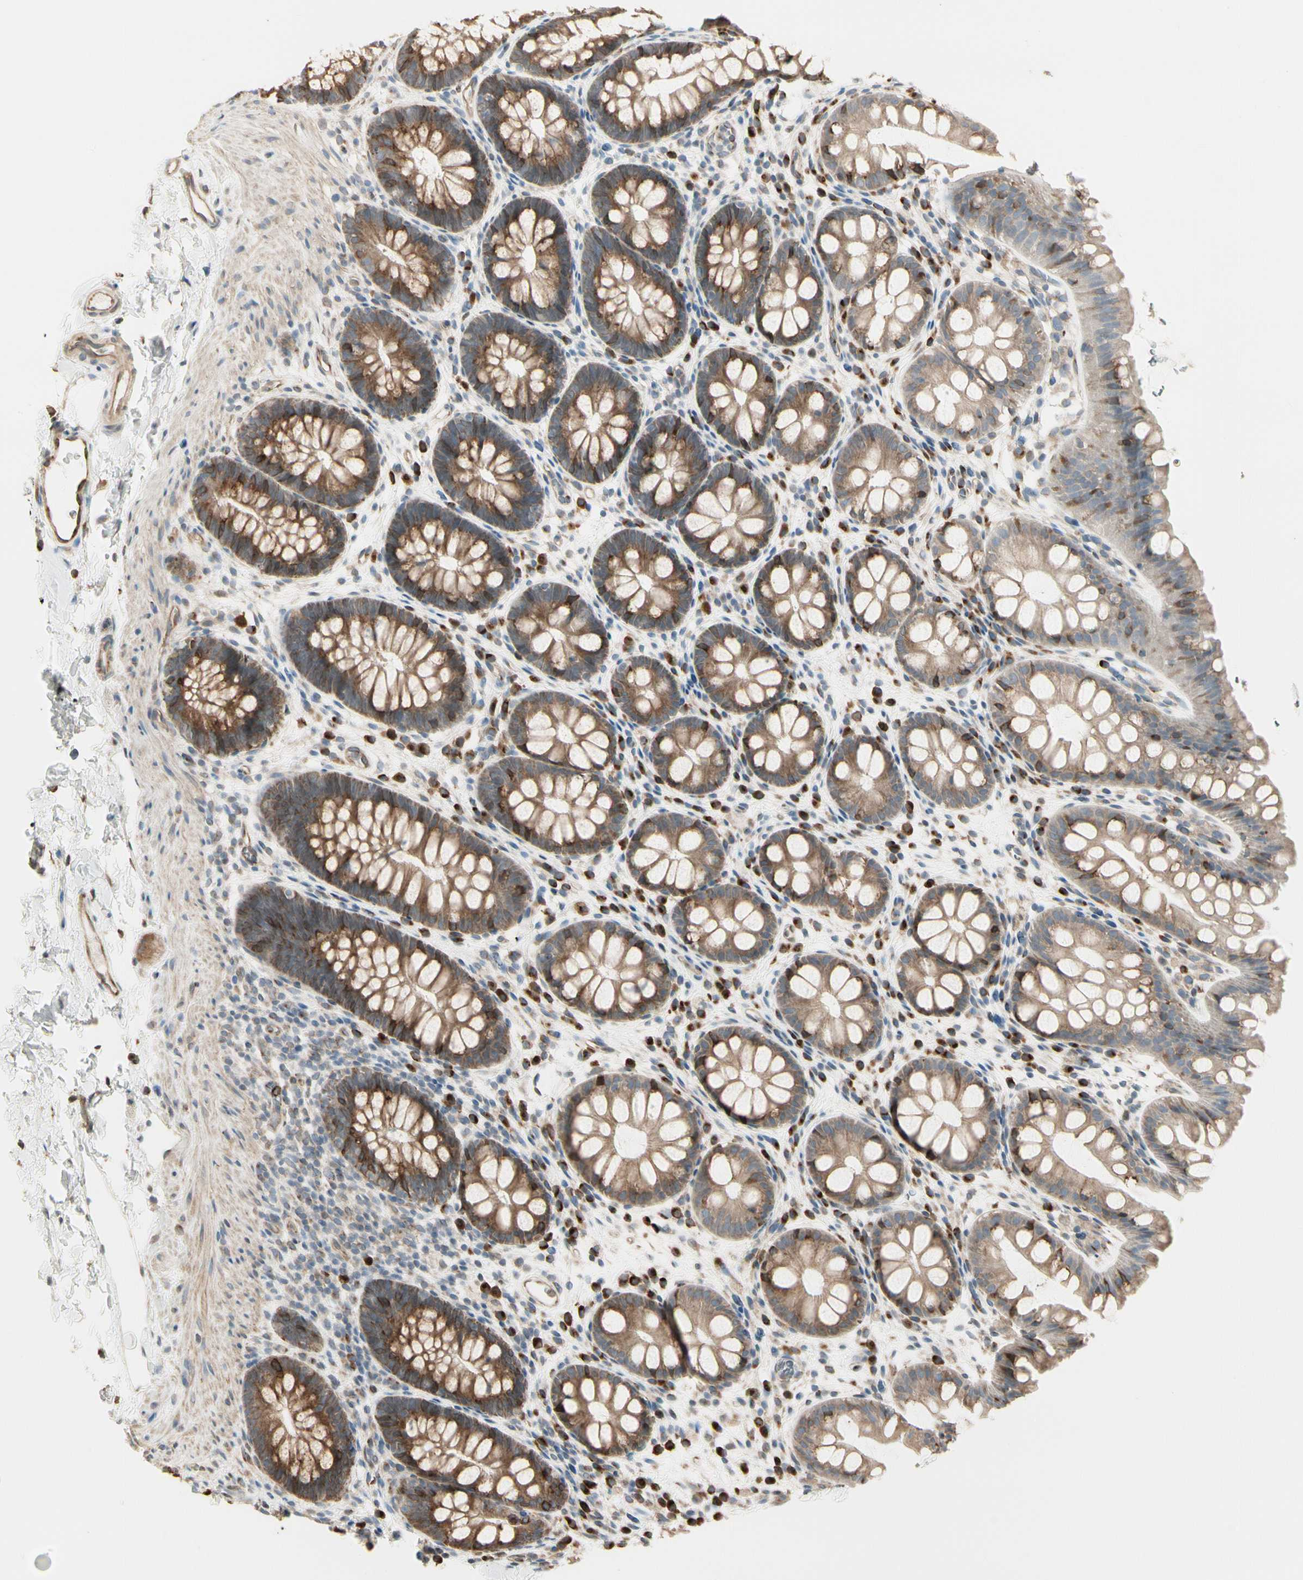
{"staining": {"intensity": "strong", "quantity": "<25%", "location": "cytoplasmic/membranous"}, "tissue": "rectum", "cell_type": "Glandular cells", "image_type": "normal", "snomed": [{"axis": "morphology", "description": "Normal tissue, NOS"}, {"axis": "topography", "description": "Rectum"}], "caption": "Glandular cells exhibit medium levels of strong cytoplasmic/membranous positivity in approximately <25% of cells in normal human rectum.", "gene": "NUCB2", "patient": {"sex": "female", "age": 24}}